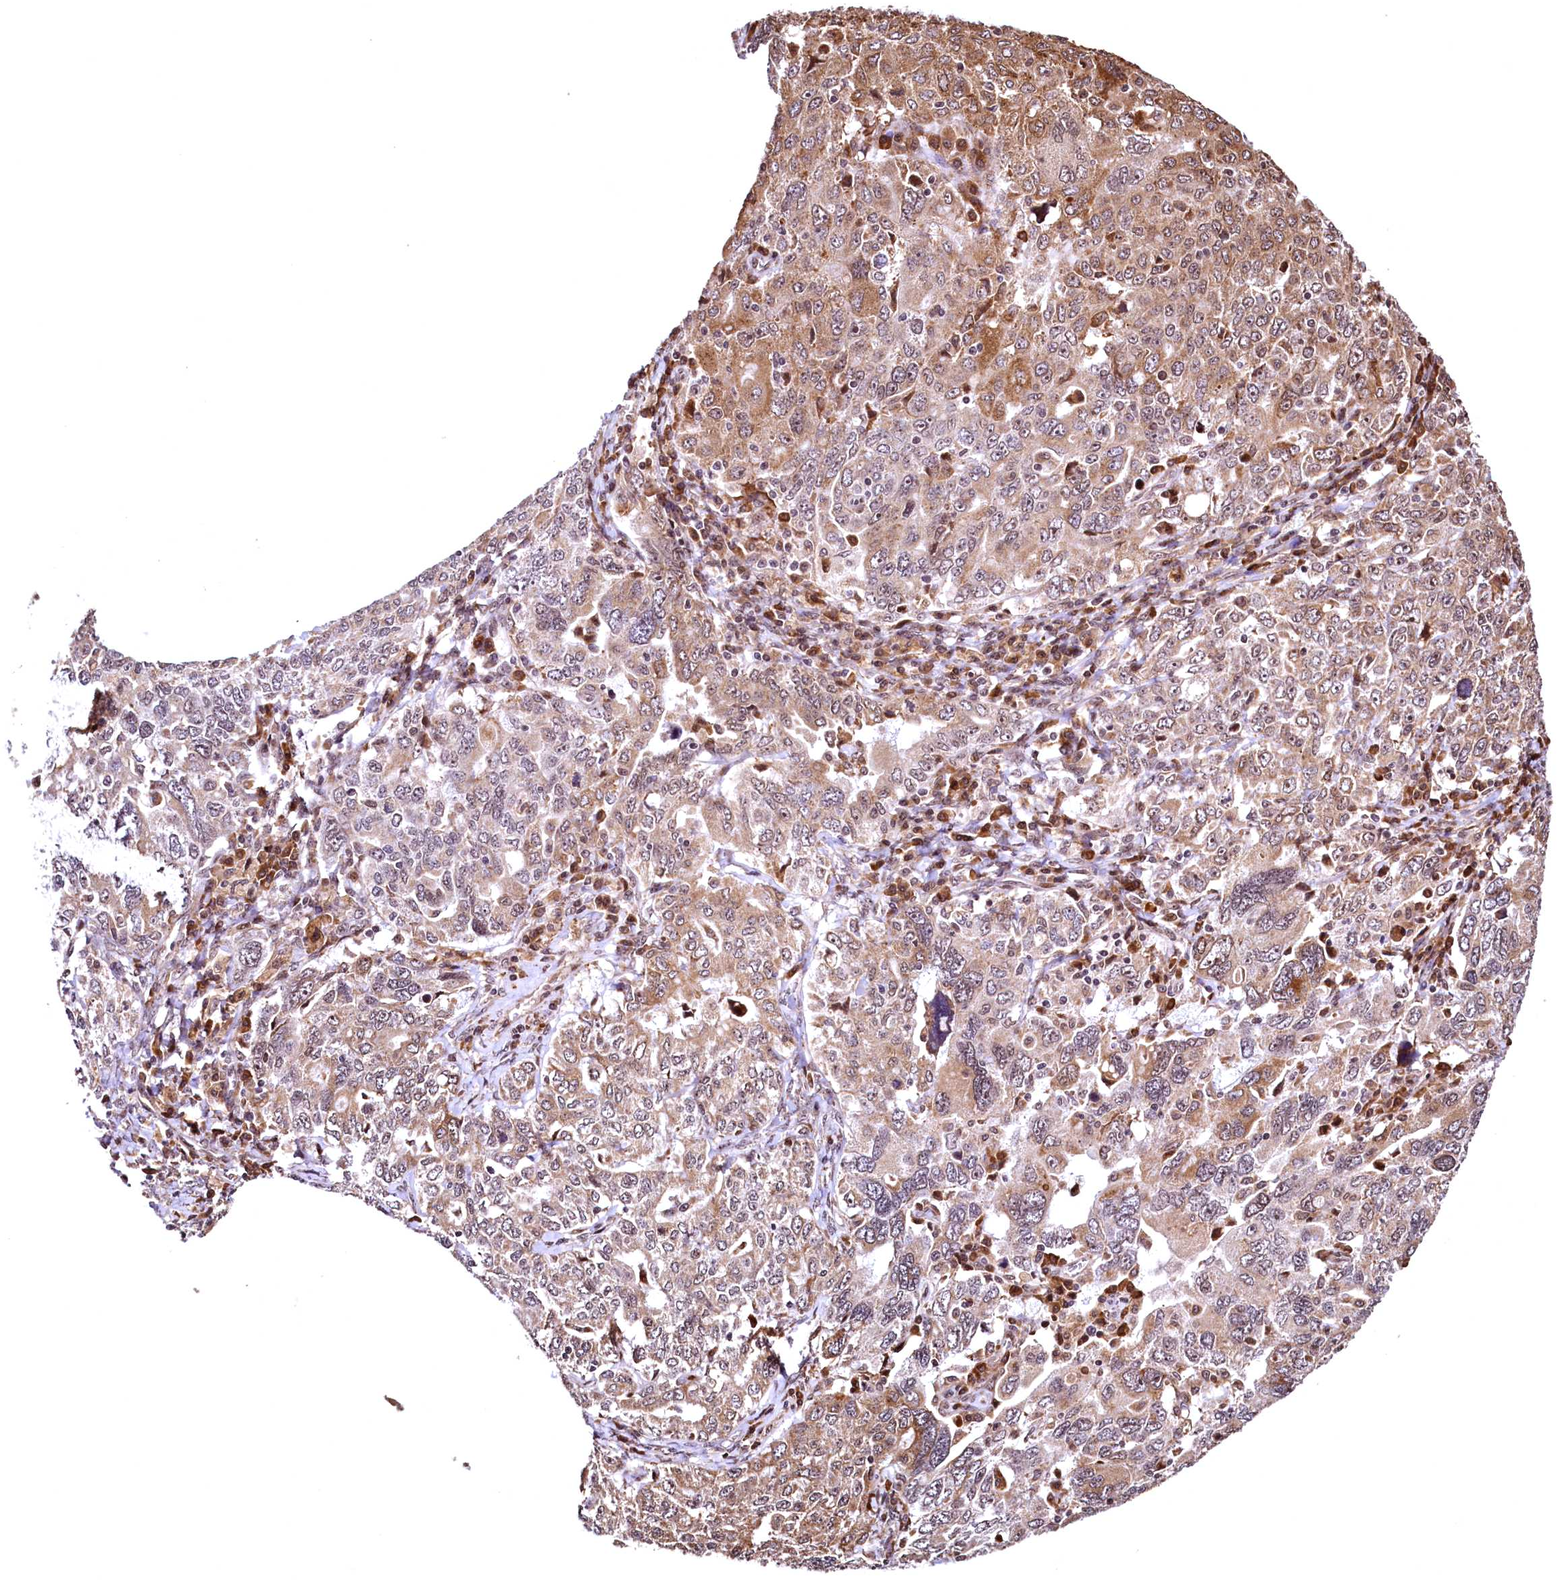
{"staining": {"intensity": "moderate", "quantity": ">75%", "location": "cytoplasmic/membranous"}, "tissue": "ovarian cancer", "cell_type": "Tumor cells", "image_type": "cancer", "snomed": [{"axis": "morphology", "description": "Carcinoma, endometroid"}, {"axis": "topography", "description": "Ovary"}], "caption": "Approximately >75% of tumor cells in ovarian cancer (endometroid carcinoma) exhibit moderate cytoplasmic/membranous protein positivity as visualized by brown immunohistochemical staining.", "gene": "PDS5B", "patient": {"sex": "female", "age": 62}}